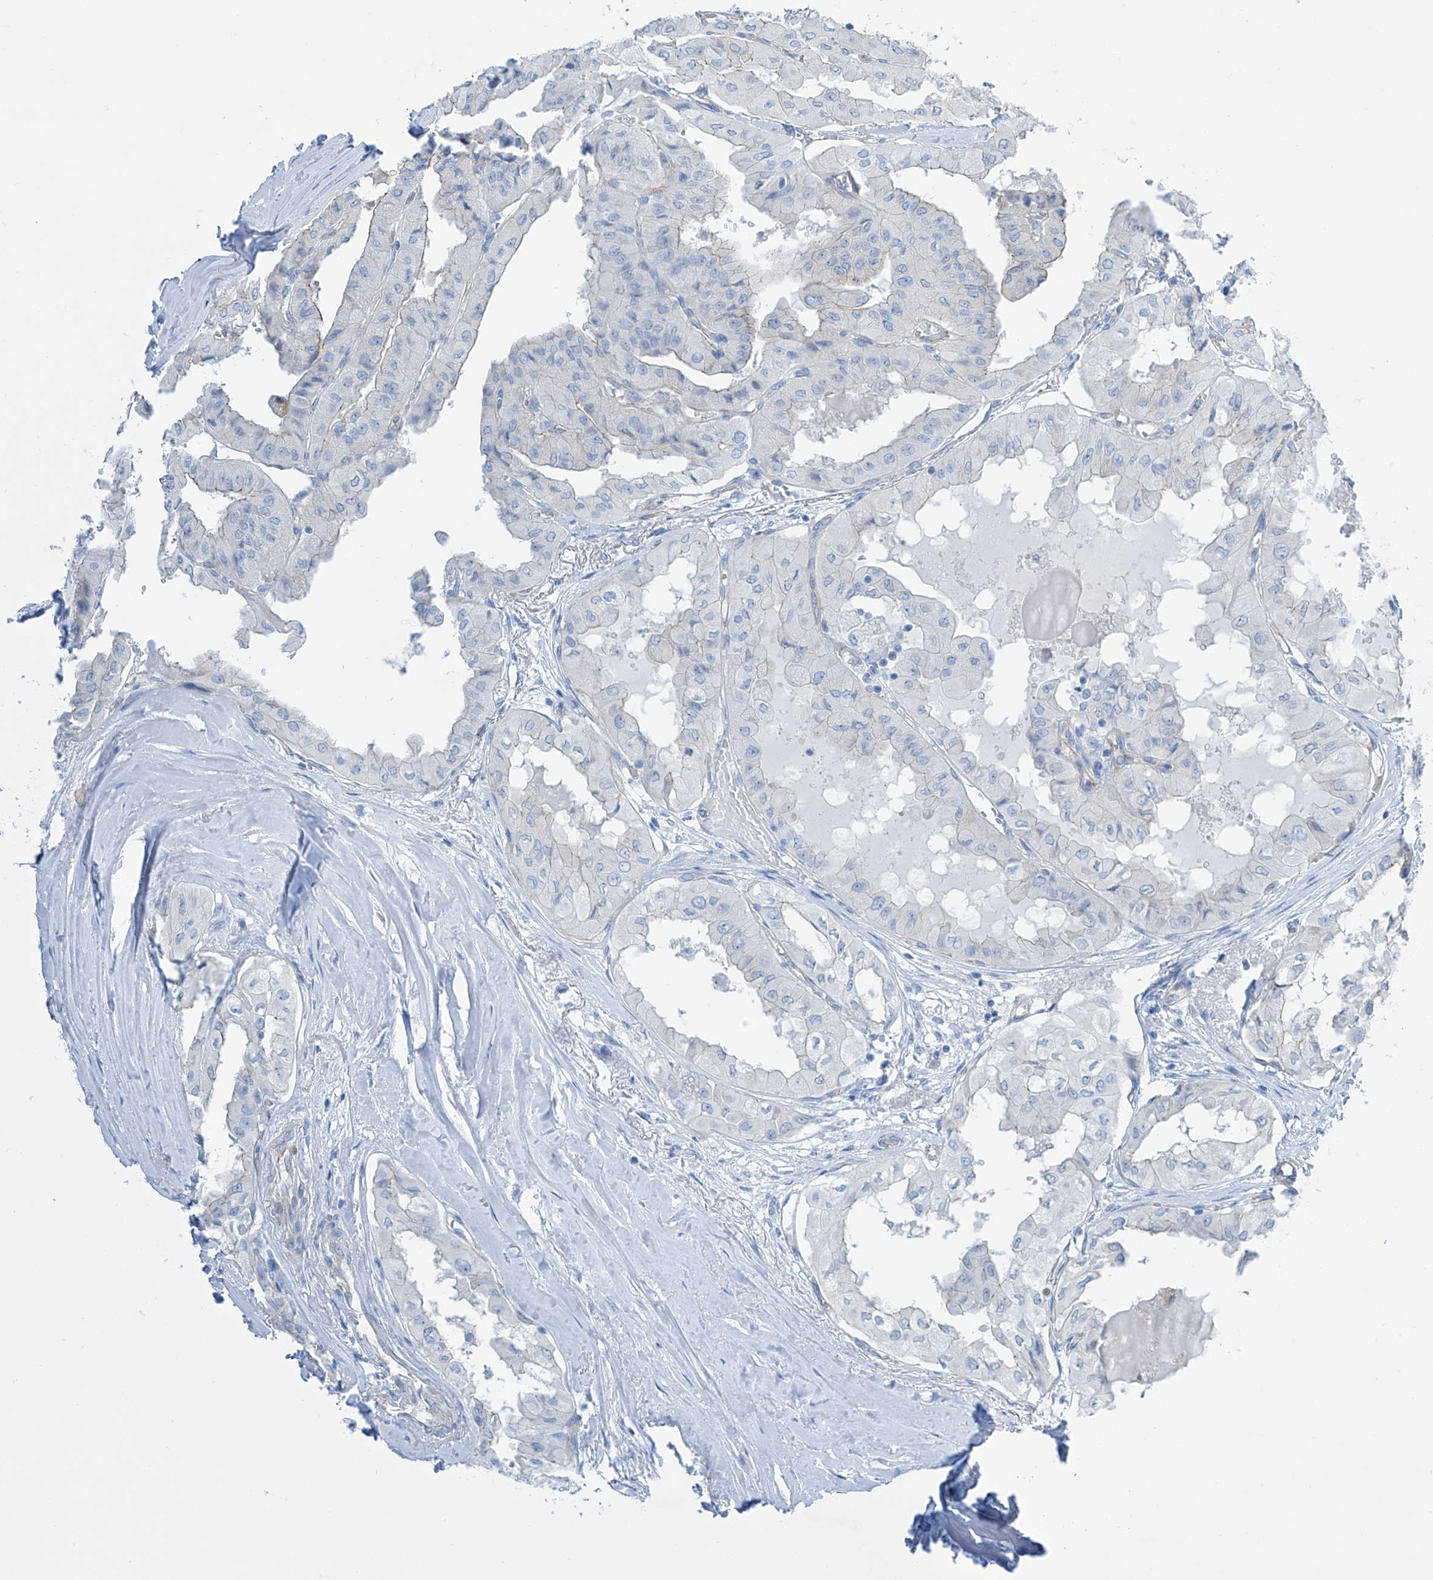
{"staining": {"intensity": "negative", "quantity": "none", "location": "none"}, "tissue": "thyroid cancer", "cell_type": "Tumor cells", "image_type": "cancer", "snomed": [{"axis": "morphology", "description": "Papillary adenocarcinoma, NOS"}, {"axis": "topography", "description": "Thyroid gland"}], "caption": "The immunohistochemistry micrograph has no significant positivity in tumor cells of thyroid cancer (papillary adenocarcinoma) tissue.", "gene": "MAGI1", "patient": {"sex": "female", "age": 59}}